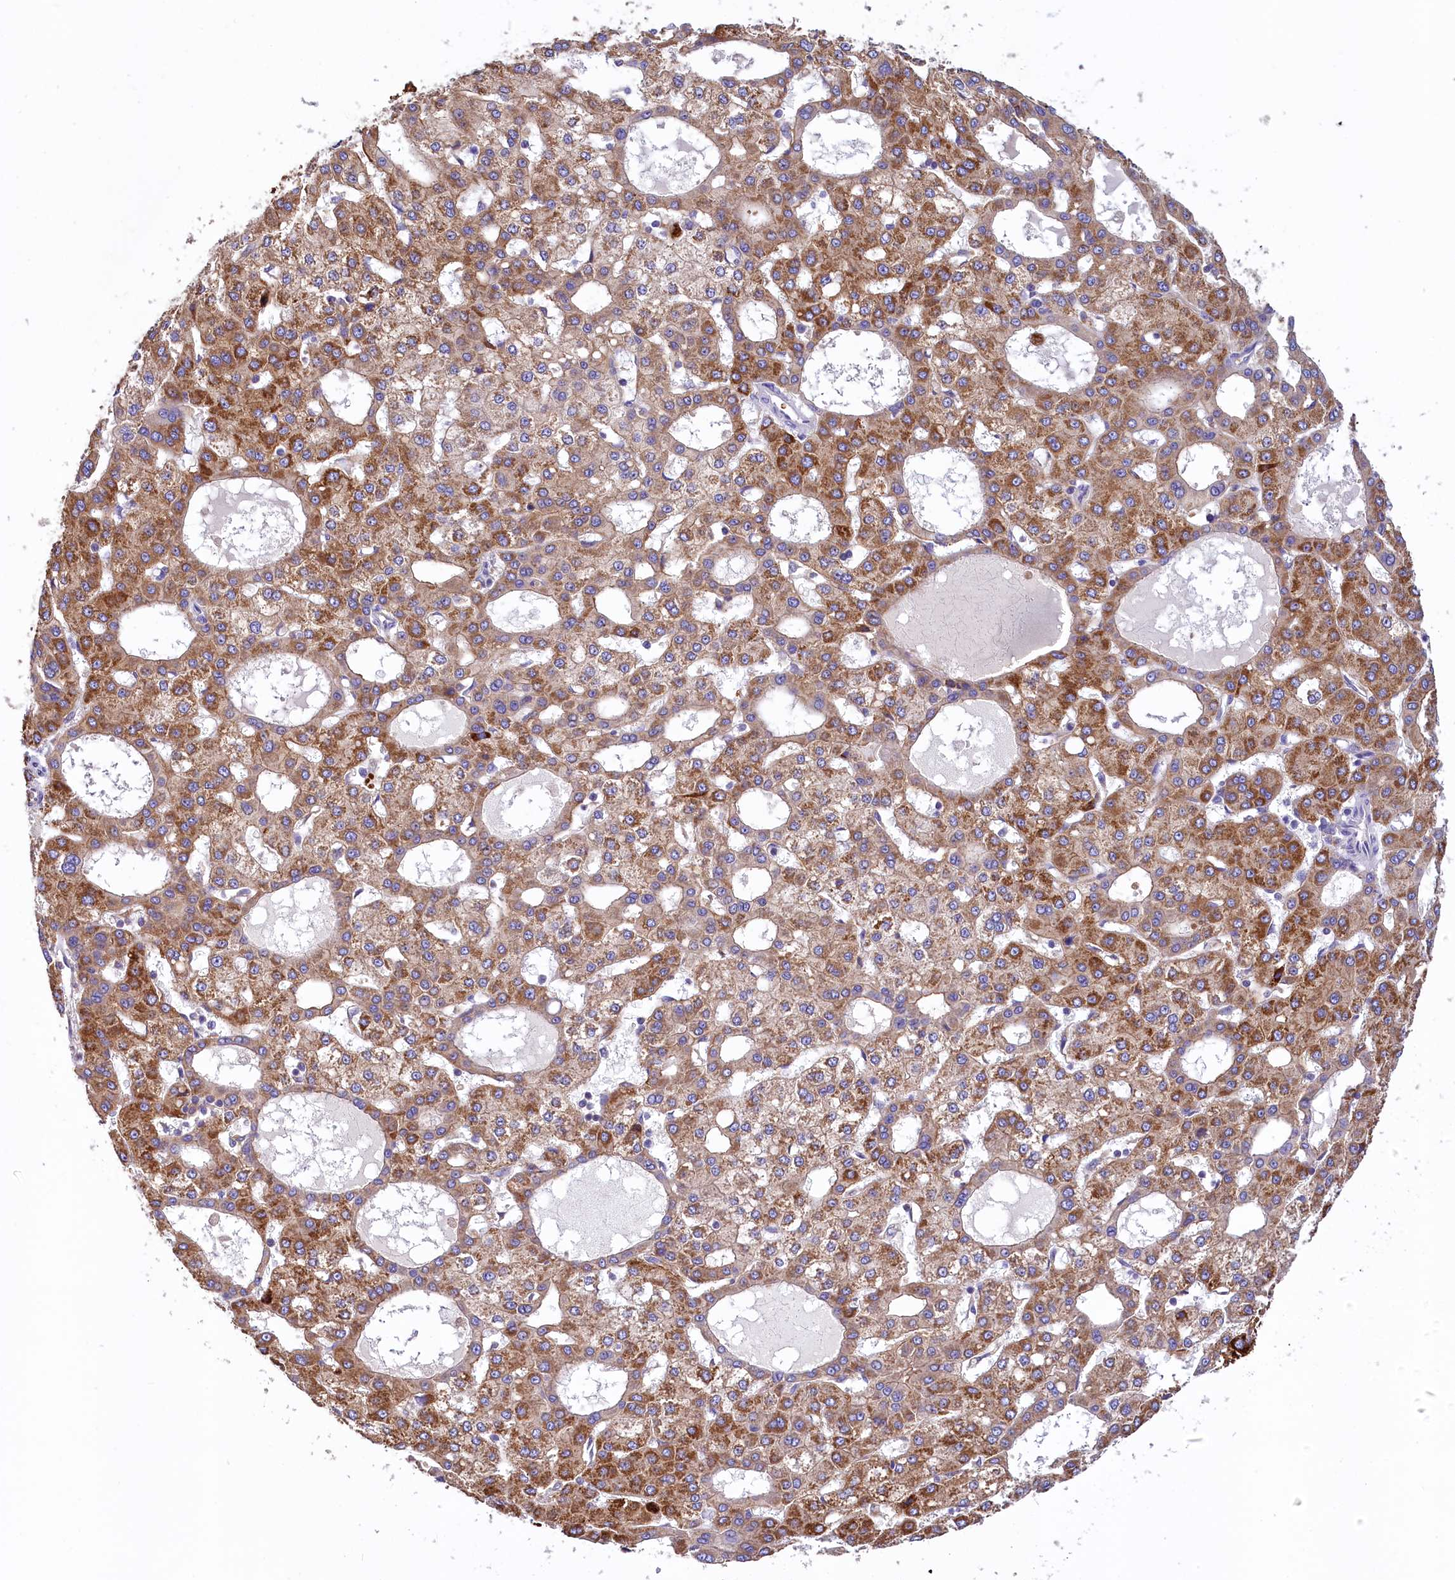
{"staining": {"intensity": "strong", "quantity": ">75%", "location": "cytoplasmic/membranous"}, "tissue": "liver cancer", "cell_type": "Tumor cells", "image_type": "cancer", "snomed": [{"axis": "morphology", "description": "Carcinoma, Hepatocellular, NOS"}, {"axis": "topography", "description": "Liver"}], "caption": "This image displays immunohistochemistry staining of liver hepatocellular carcinoma, with high strong cytoplasmic/membranous expression in approximately >75% of tumor cells.", "gene": "HPS6", "patient": {"sex": "male", "age": 47}}